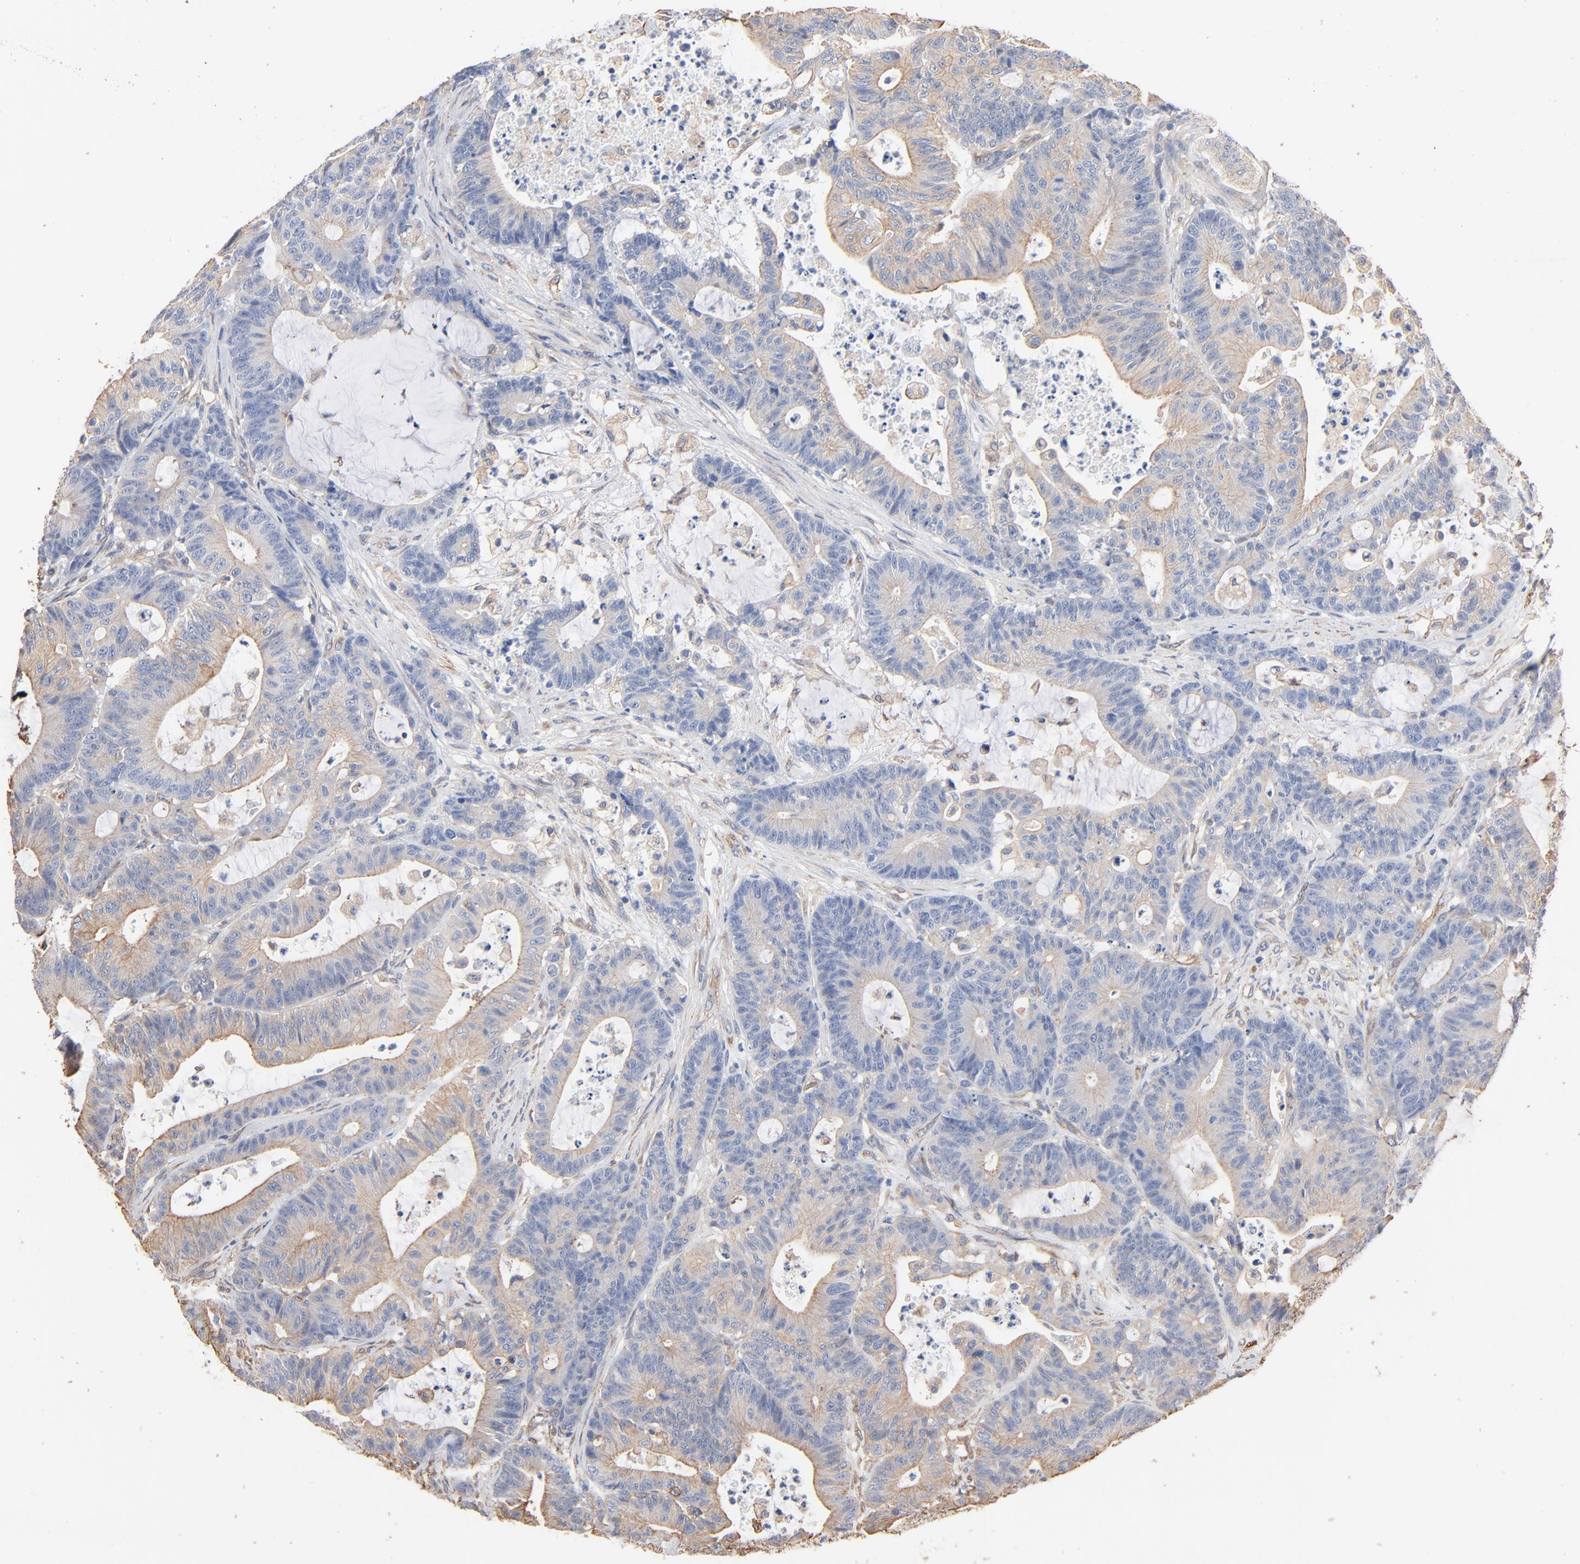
{"staining": {"intensity": "weak", "quantity": "<25%", "location": "cytoplasmic/membranous"}, "tissue": "colorectal cancer", "cell_type": "Tumor cells", "image_type": "cancer", "snomed": [{"axis": "morphology", "description": "Adenocarcinoma, NOS"}, {"axis": "topography", "description": "Colon"}], "caption": "Tumor cells are negative for brown protein staining in colorectal cancer (adenocarcinoma). (IHC, brightfield microscopy, high magnification).", "gene": "ABCD4", "patient": {"sex": "female", "age": 84}}